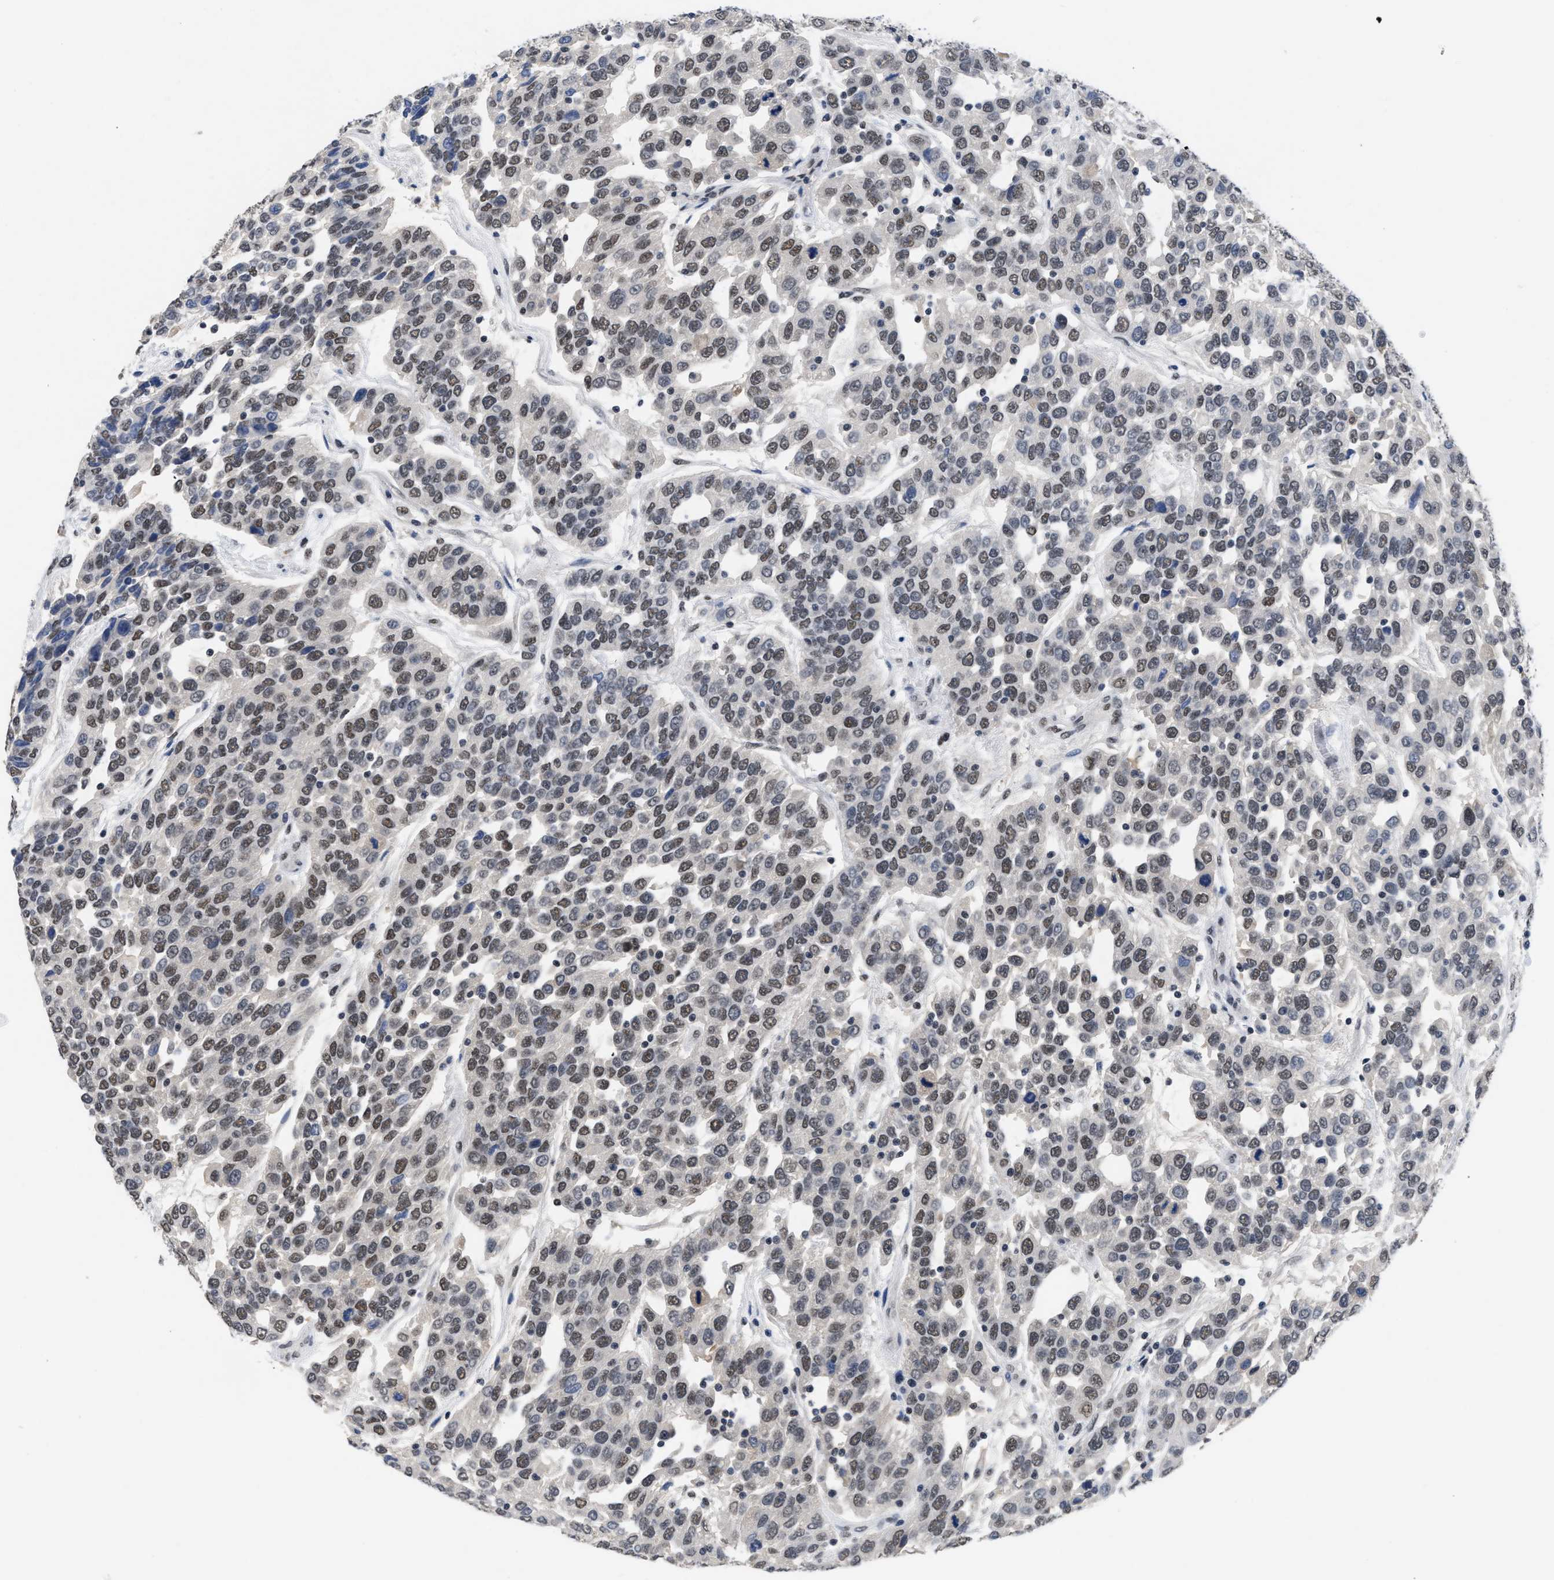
{"staining": {"intensity": "weak", "quantity": ">75%", "location": "nuclear"}, "tissue": "urothelial cancer", "cell_type": "Tumor cells", "image_type": "cancer", "snomed": [{"axis": "morphology", "description": "Urothelial carcinoma, High grade"}, {"axis": "topography", "description": "Urinary bladder"}], "caption": "Tumor cells demonstrate weak nuclear staining in about >75% of cells in urothelial cancer.", "gene": "GGNBP2", "patient": {"sex": "female", "age": 80}}